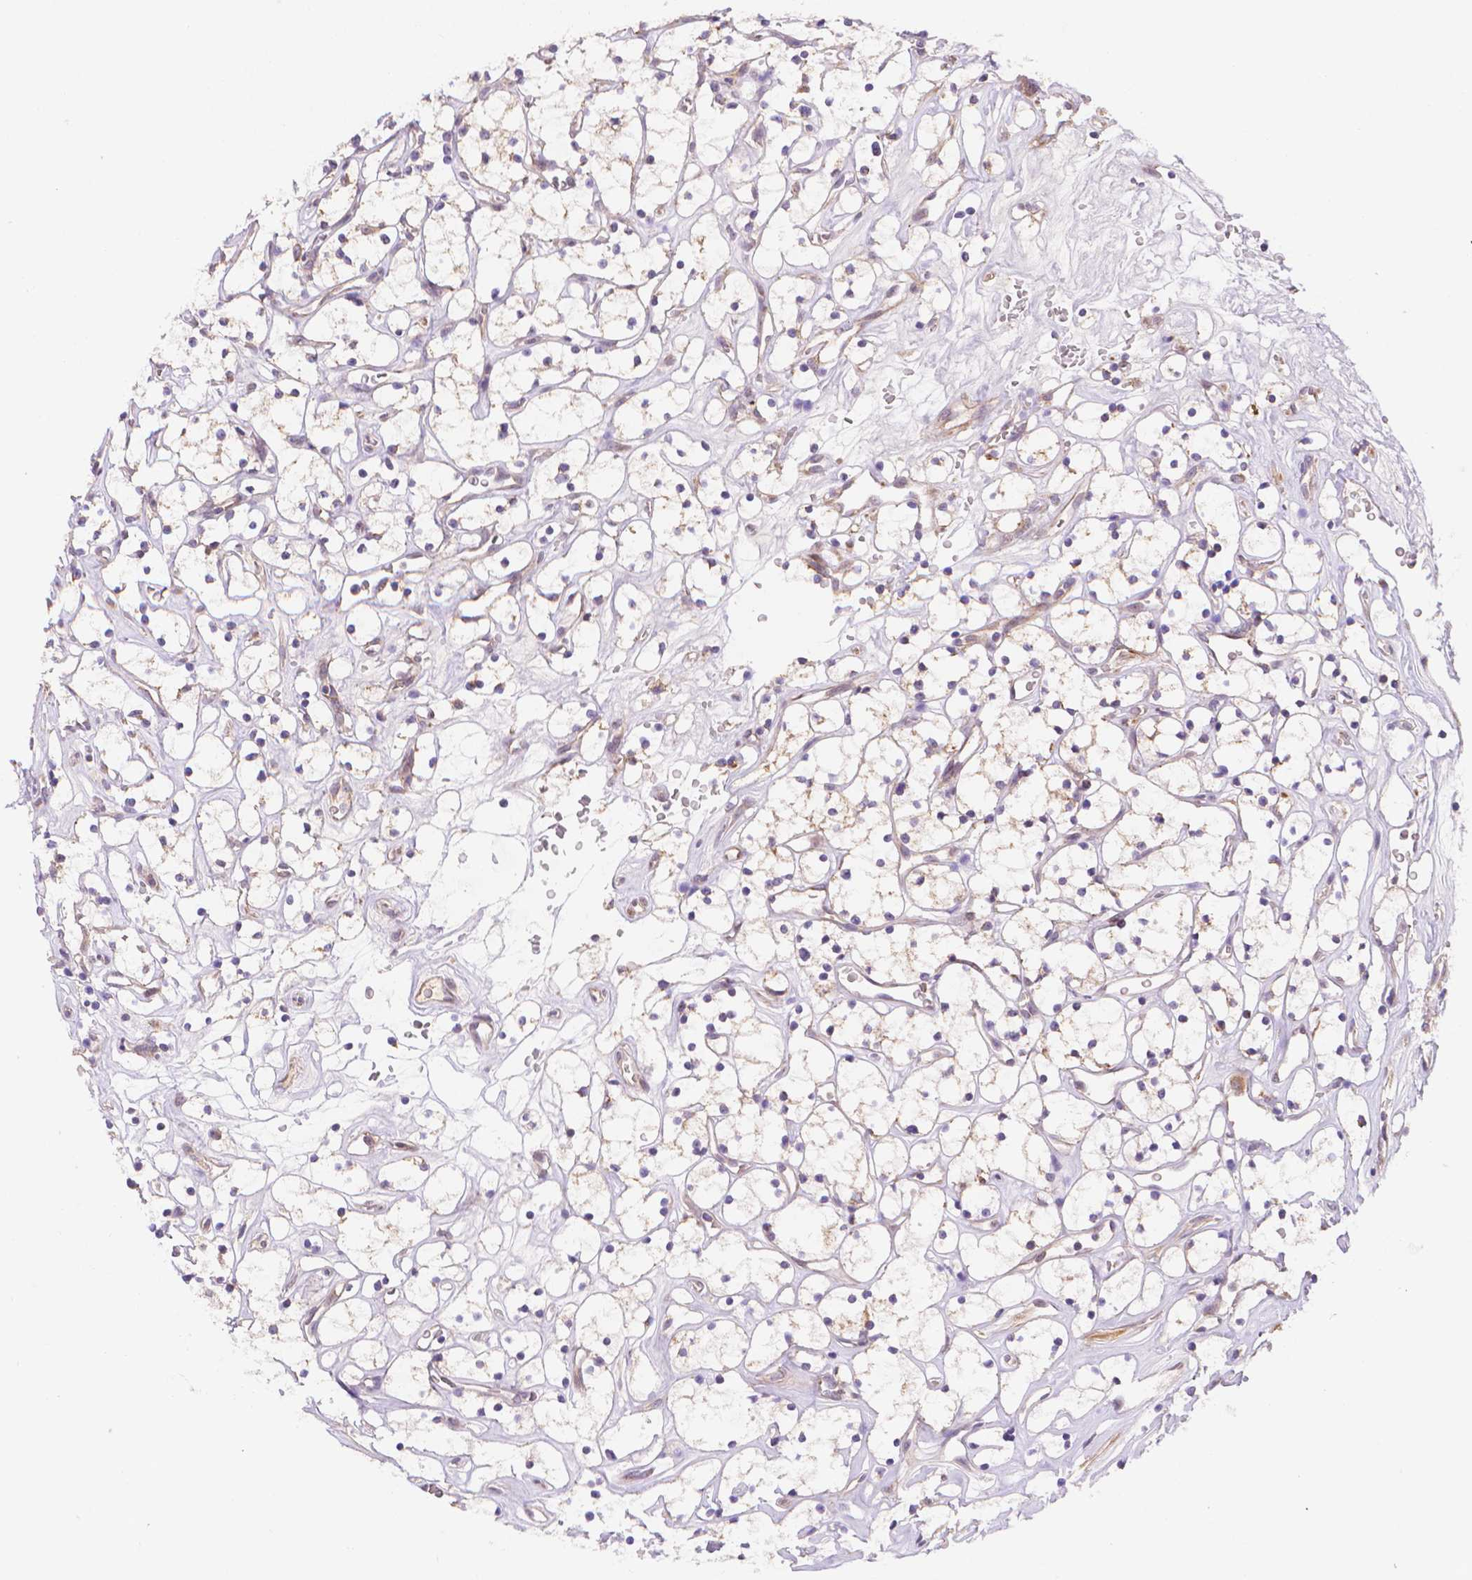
{"staining": {"intensity": "negative", "quantity": "none", "location": "none"}, "tissue": "renal cancer", "cell_type": "Tumor cells", "image_type": "cancer", "snomed": [{"axis": "morphology", "description": "Adenocarcinoma, NOS"}, {"axis": "topography", "description": "Kidney"}], "caption": "Immunohistochemical staining of renal cancer exhibits no significant staining in tumor cells.", "gene": "CYYR1", "patient": {"sex": "female", "age": 64}}